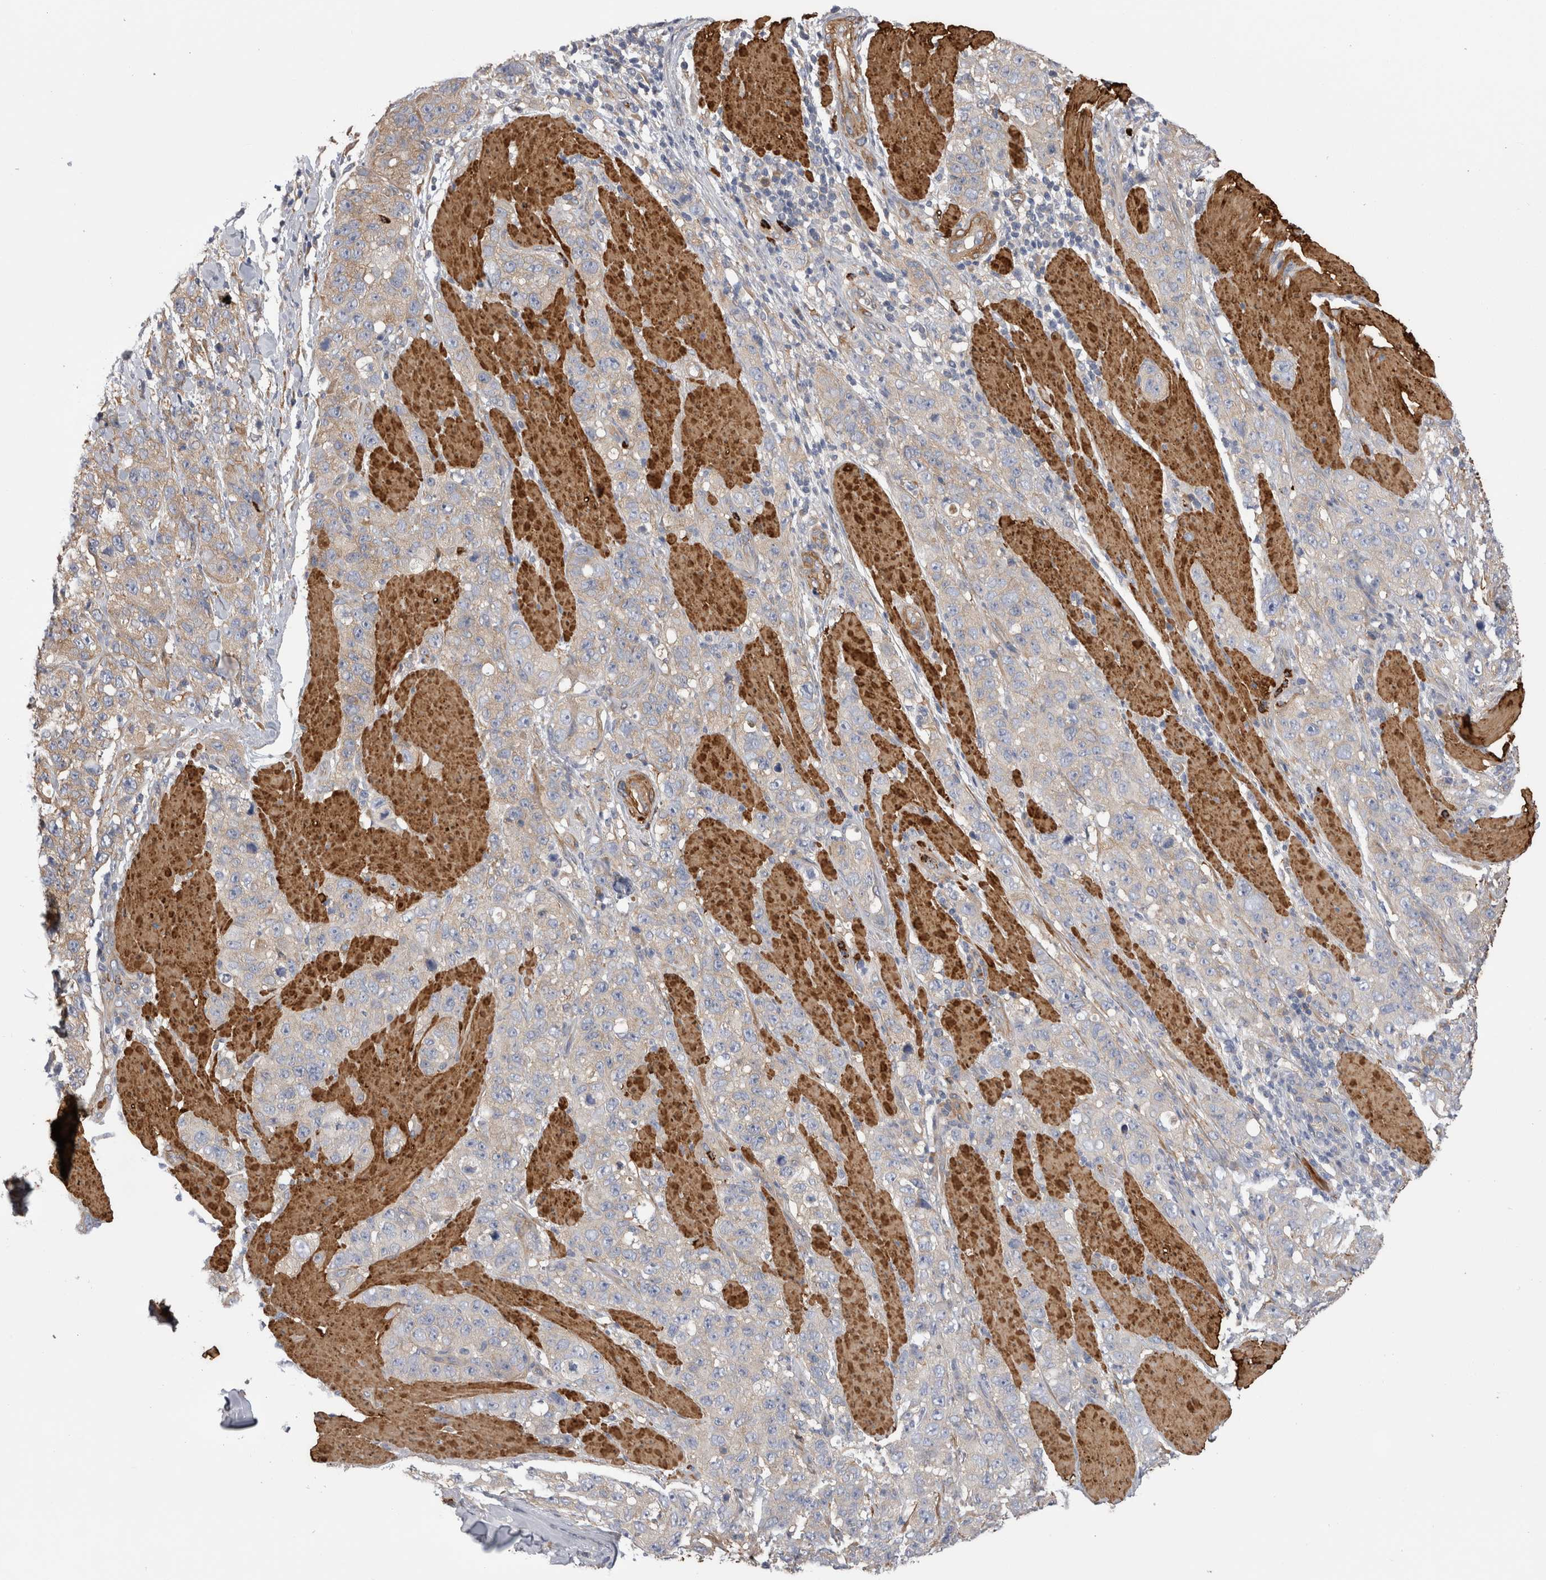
{"staining": {"intensity": "weak", "quantity": "<25%", "location": "cytoplasmic/membranous"}, "tissue": "stomach cancer", "cell_type": "Tumor cells", "image_type": "cancer", "snomed": [{"axis": "morphology", "description": "Adenocarcinoma, NOS"}, {"axis": "topography", "description": "Stomach"}], "caption": "The immunohistochemistry (IHC) image has no significant staining in tumor cells of stomach cancer (adenocarcinoma) tissue.", "gene": "EPRS1", "patient": {"sex": "male", "age": 48}}